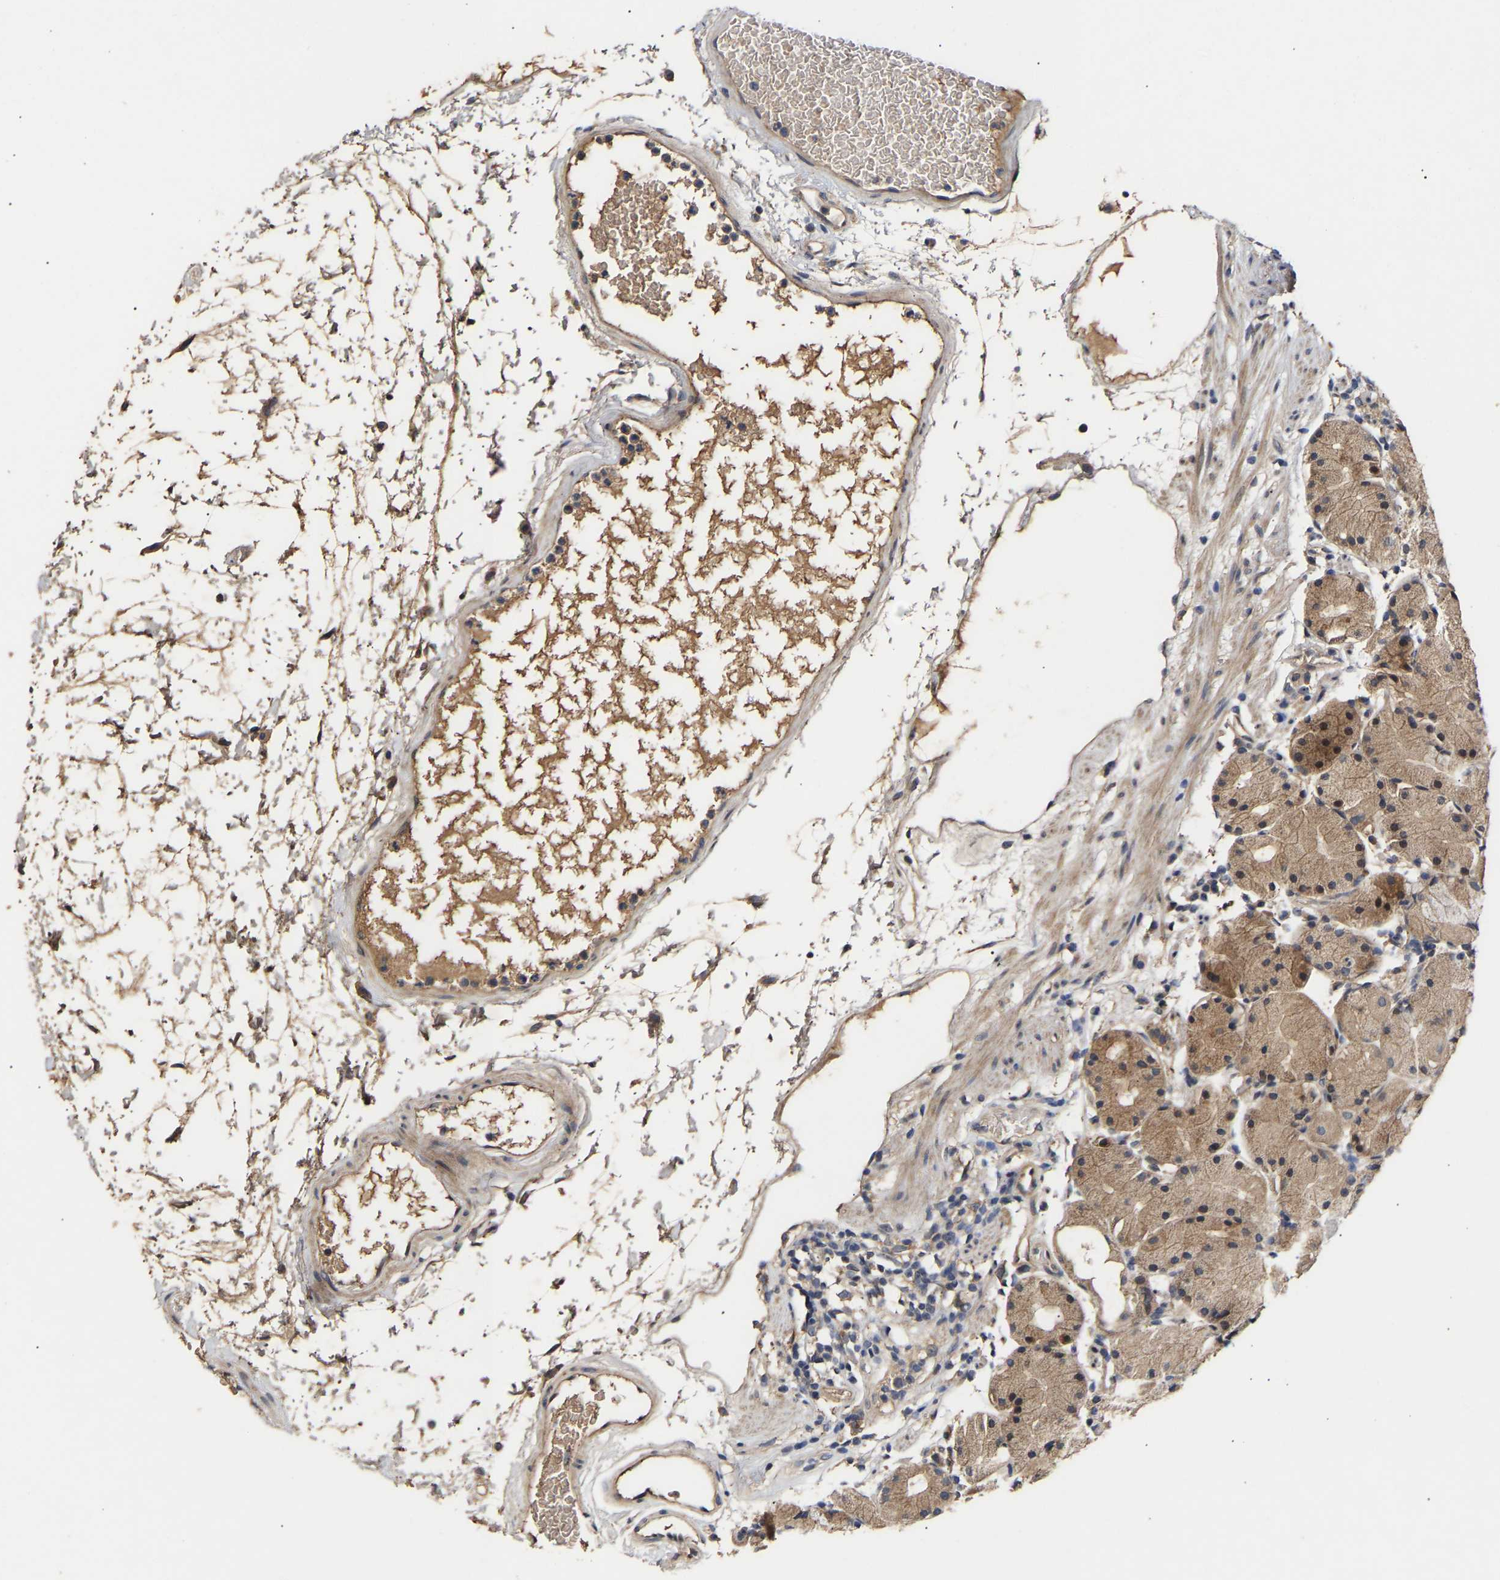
{"staining": {"intensity": "moderate", "quantity": ">75%", "location": "cytoplasmic/membranous"}, "tissue": "stomach", "cell_type": "Glandular cells", "image_type": "normal", "snomed": [{"axis": "morphology", "description": "Normal tissue, NOS"}, {"axis": "topography", "description": "Stomach"}, {"axis": "topography", "description": "Stomach, lower"}], "caption": "Immunohistochemical staining of unremarkable stomach reveals >75% levels of moderate cytoplasmic/membranous protein expression in about >75% of glandular cells. Using DAB (brown) and hematoxylin (blue) stains, captured at high magnification using brightfield microscopy.", "gene": "KASH5", "patient": {"sex": "female", "age": 75}}